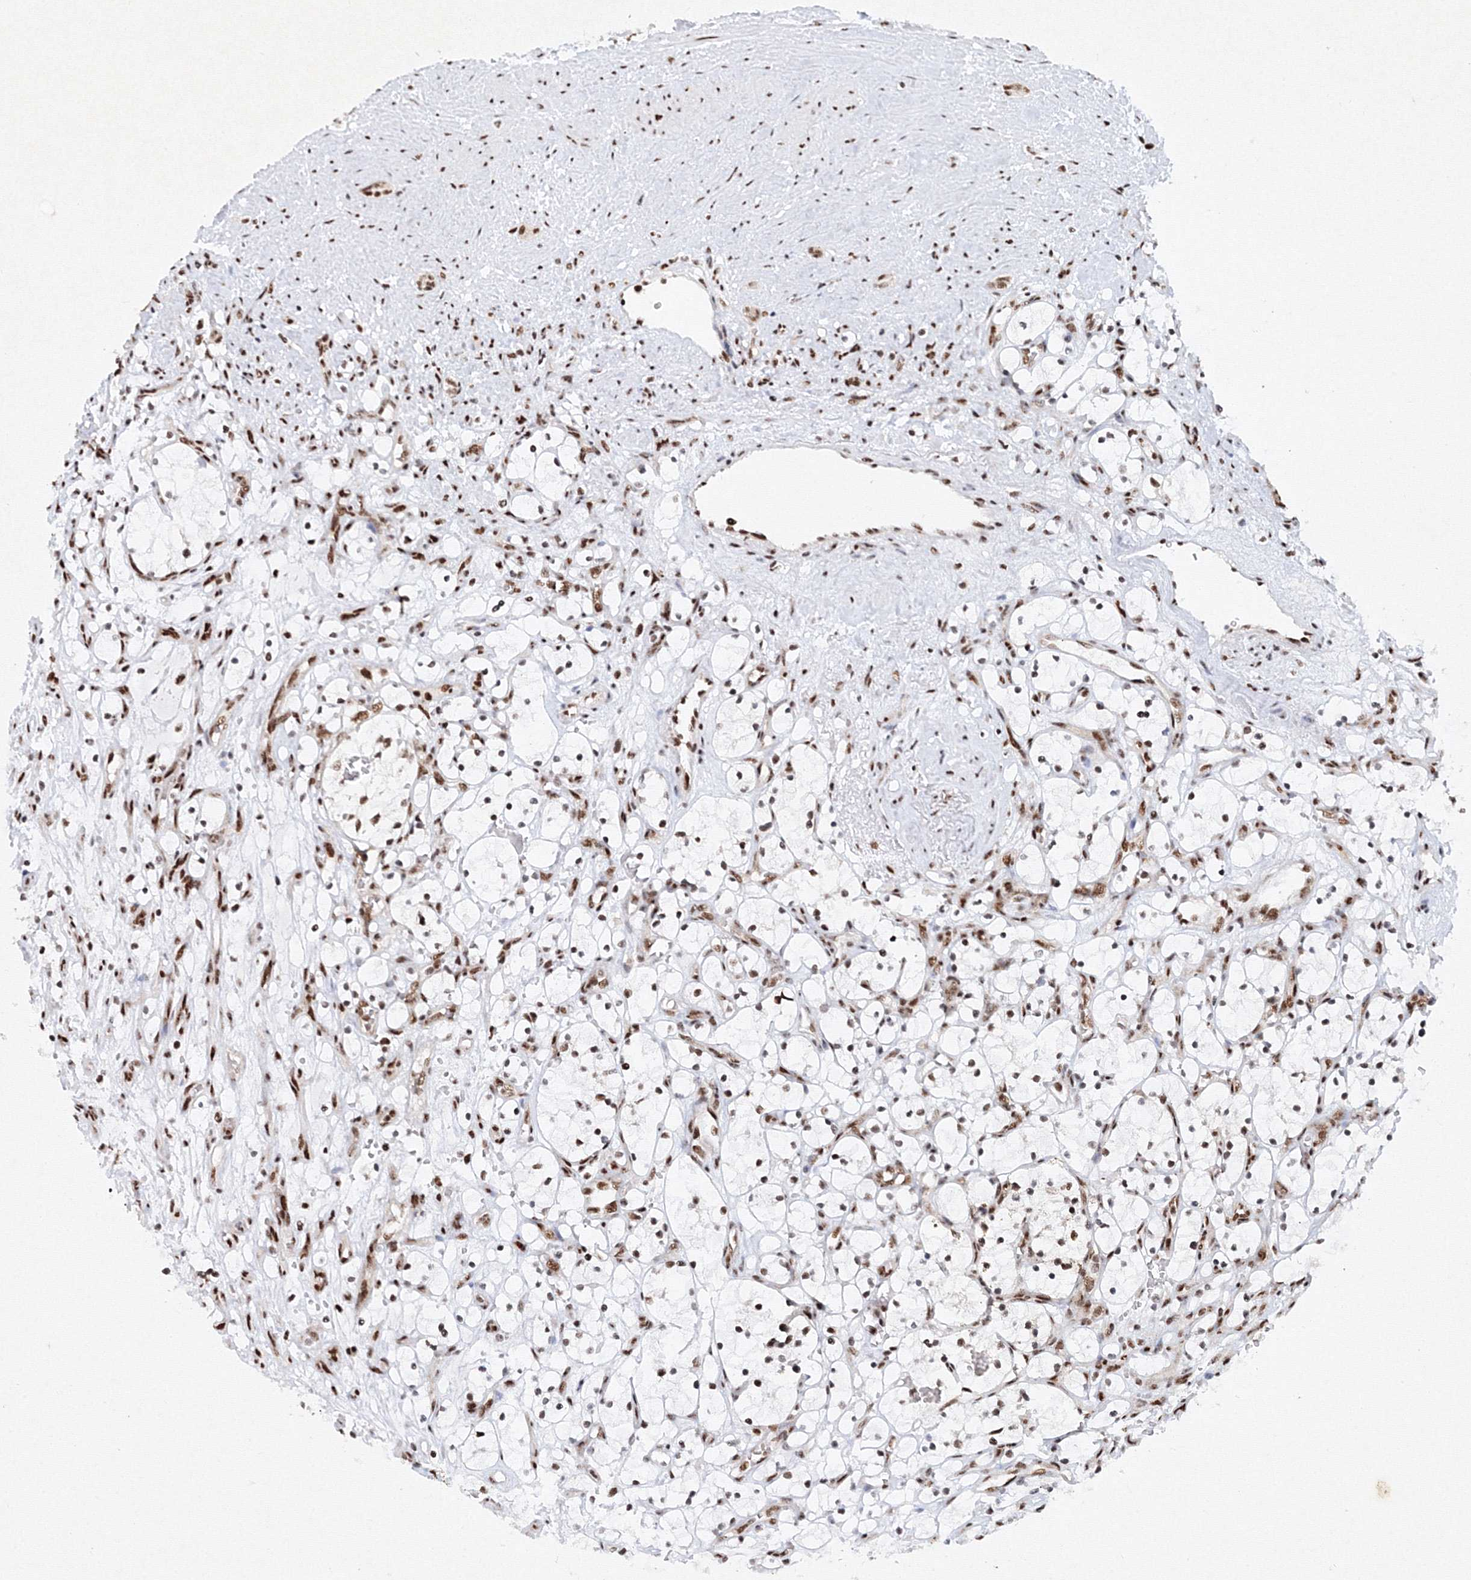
{"staining": {"intensity": "moderate", "quantity": "<25%", "location": "nuclear"}, "tissue": "renal cancer", "cell_type": "Tumor cells", "image_type": "cancer", "snomed": [{"axis": "morphology", "description": "Adenocarcinoma, NOS"}, {"axis": "topography", "description": "Kidney"}], "caption": "Moderate nuclear staining is seen in about <25% of tumor cells in renal cancer.", "gene": "SNRPC", "patient": {"sex": "female", "age": 69}}